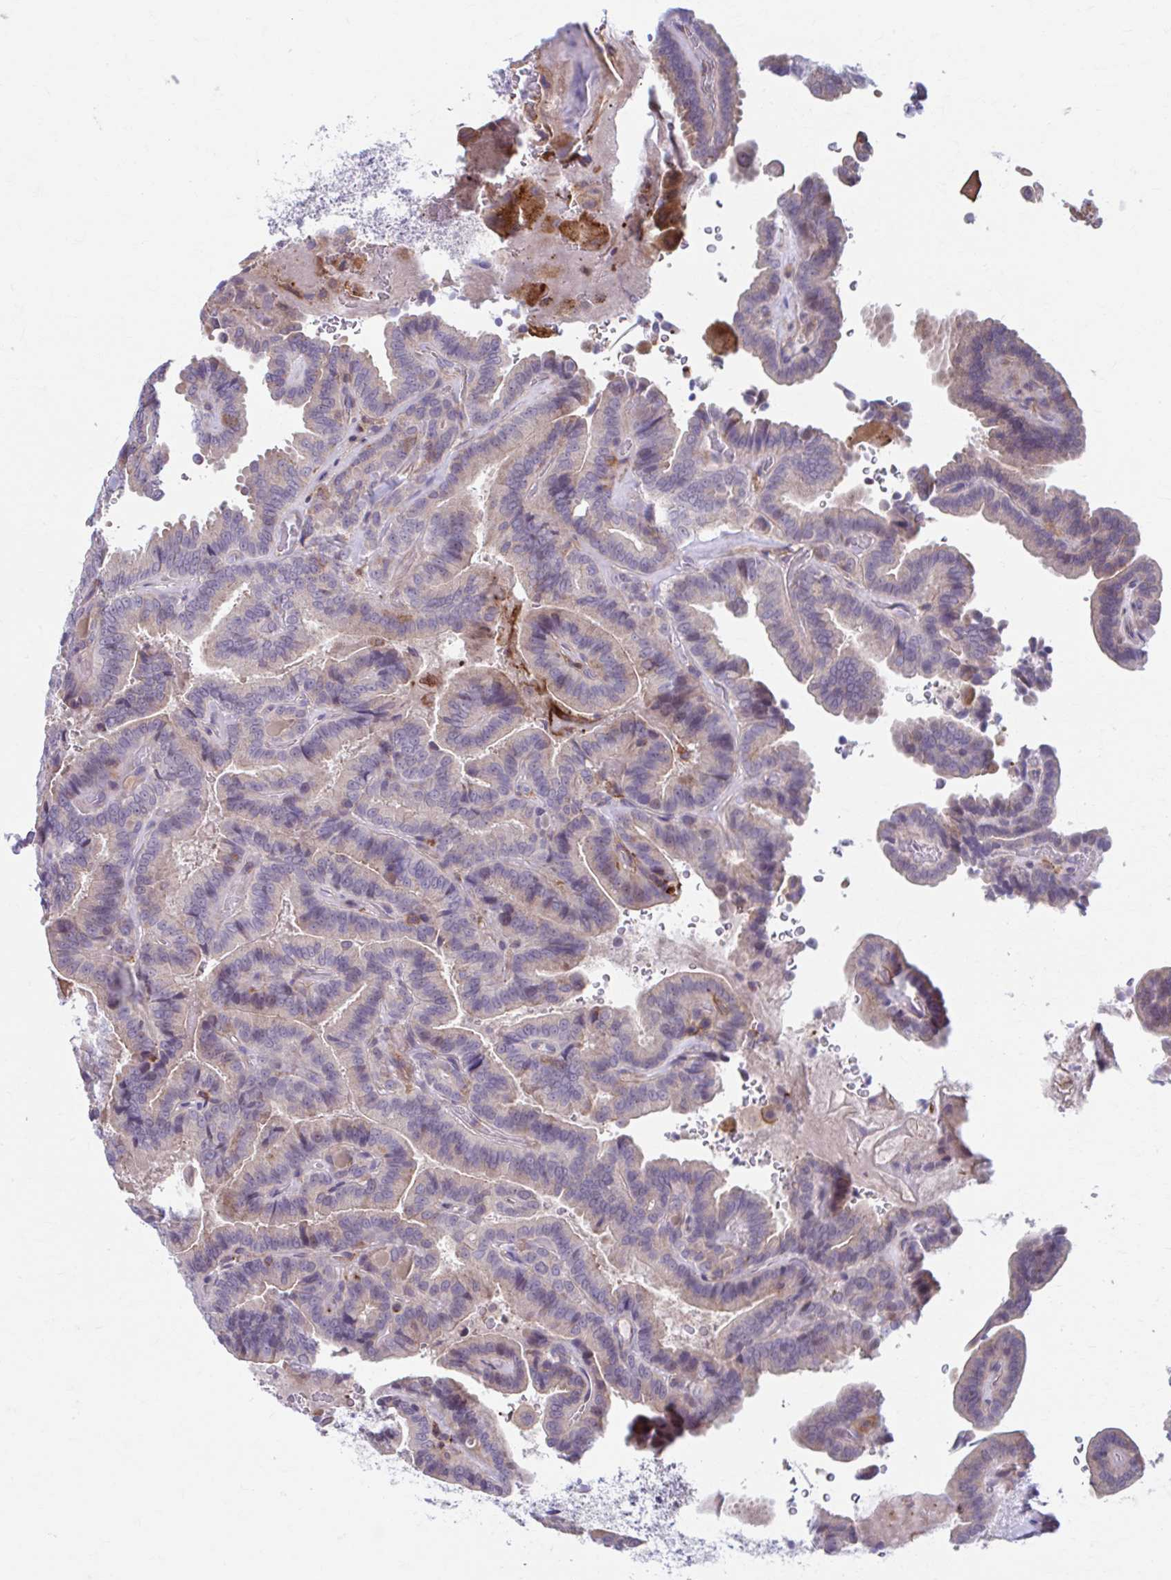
{"staining": {"intensity": "negative", "quantity": "none", "location": "none"}, "tissue": "thyroid cancer", "cell_type": "Tumor cells", "image_type": "cancer", "snomed": [{"axis": "morphology", "description": "Papillary adenocarcinoma, NOS"}, {"axis": "topography", "description": "Thyroid gland"}], "caption": "The immunohistochemistry histopathology image has no significant expression in tumor cells of thyroid papillary adenocarcinoma tissue.", "gene": "ADAT3", "patient": {"sex": "male", "age": 61}}